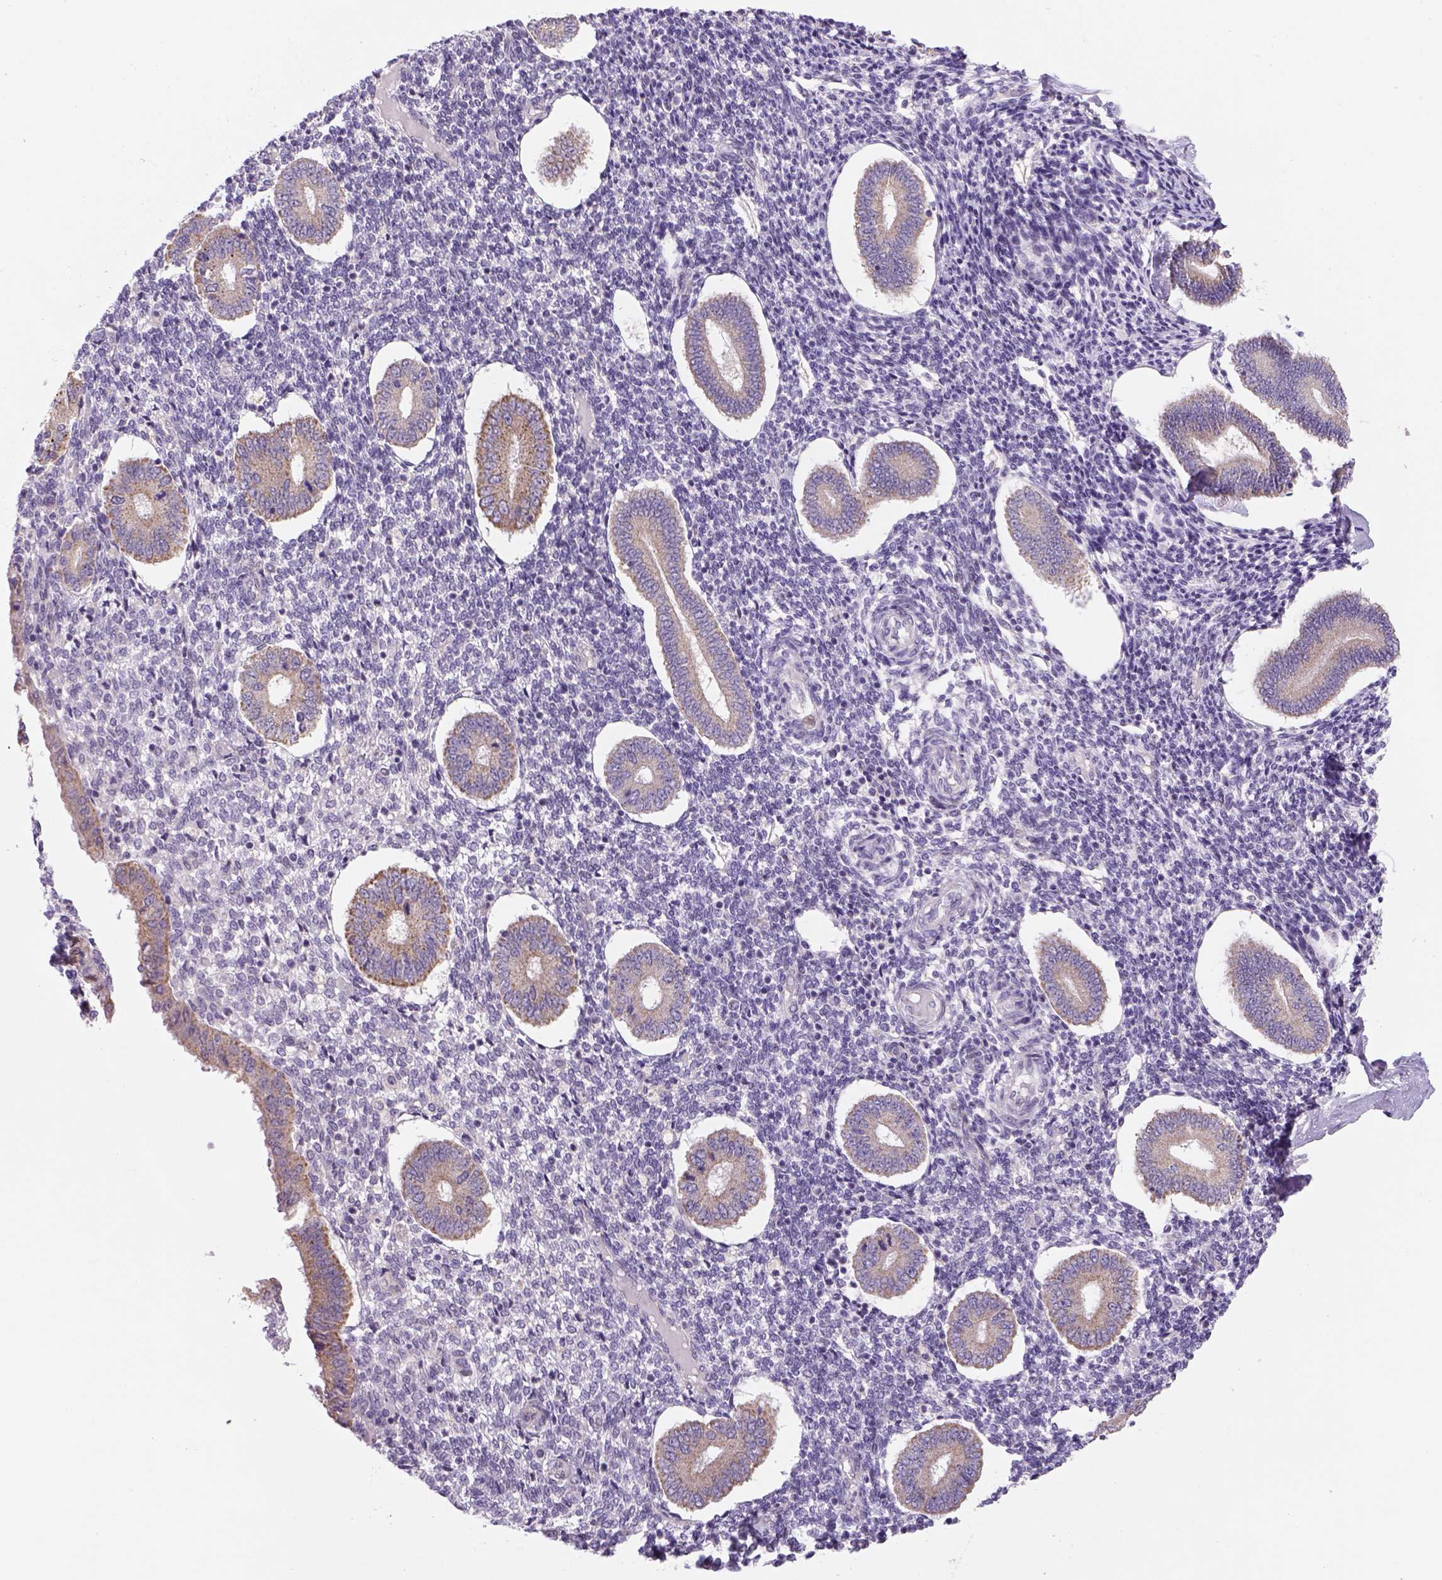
{"staining": {"intensity": "negative", "quantity": "none", "location": "none"}, "tissue": "endometrium", "cell_type": "Cells in endometrial stroma", "image_type": "normal", "snomed": [{"axis": "morphology", "description": "Normal tissue, NOS"}, {"axis": "topography", "description": "Endometrium"}], "caption": "DAB immunohistochemical staining of benign human endometrium demonstrates no significant staining in cells in endometrial stroma.", "gene": "ADGRV1", "patient": {"sex": "female", "age": 40}}